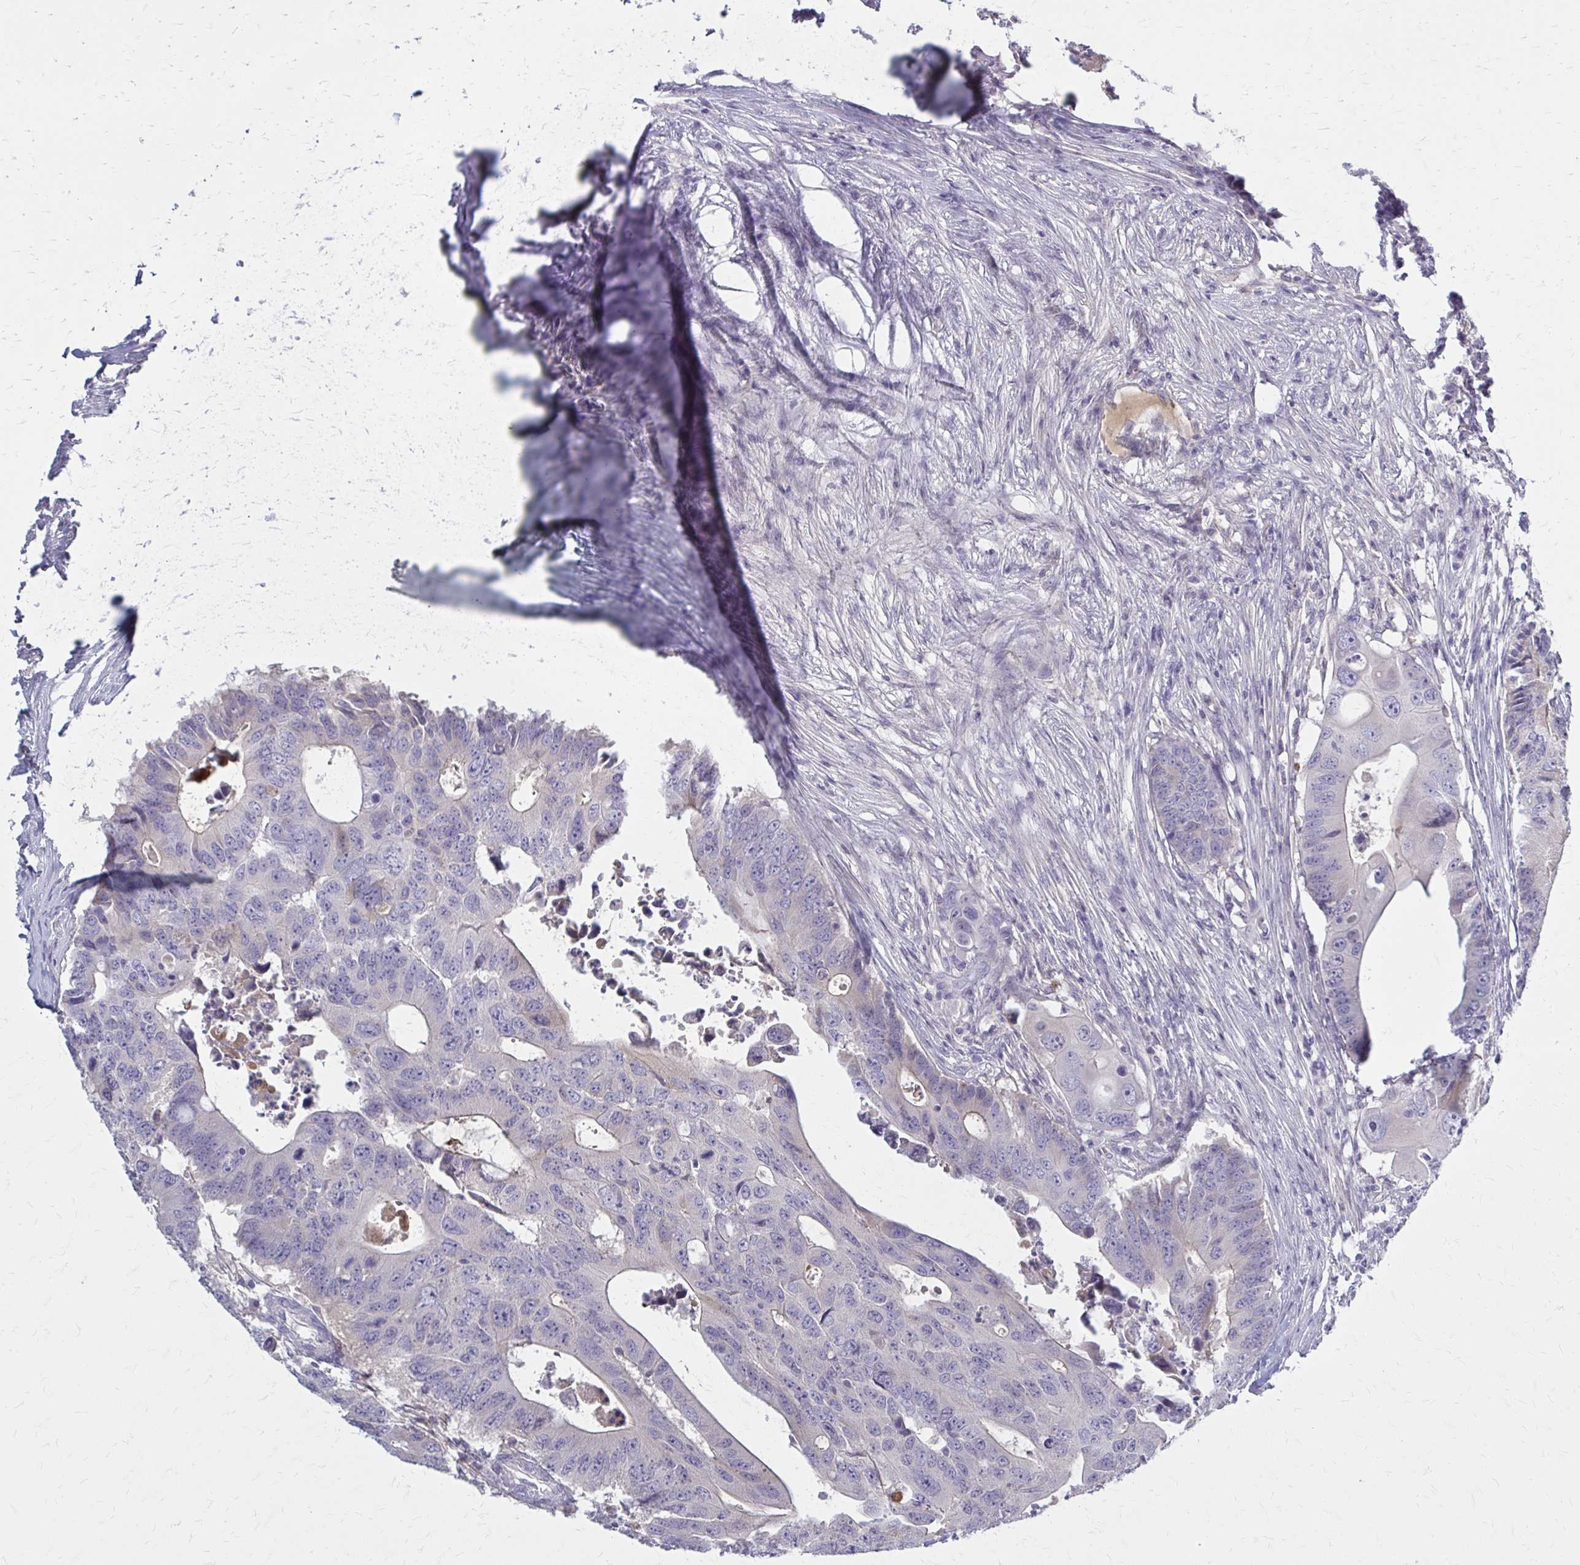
{"staining": {"intensity": "weak", "quantity": "<25%", "location": "cytoplasmic/membranous"}, "tissue": "colorectal cancer", "cell_type": "Tumor cells", "image_type": "cancer", "snomed": [{"axis": "morphology", "description": "Adenocarcinoma, NOS"}, {"axis": "topography", "description": "Colon"}], "caption": "Immunohistochemical staining of human colorectal adenocarcinoma displays no significant staining in tumor cells.", "gene": "SERPIND1", "patient": {"sex": "male", "age": 71}}